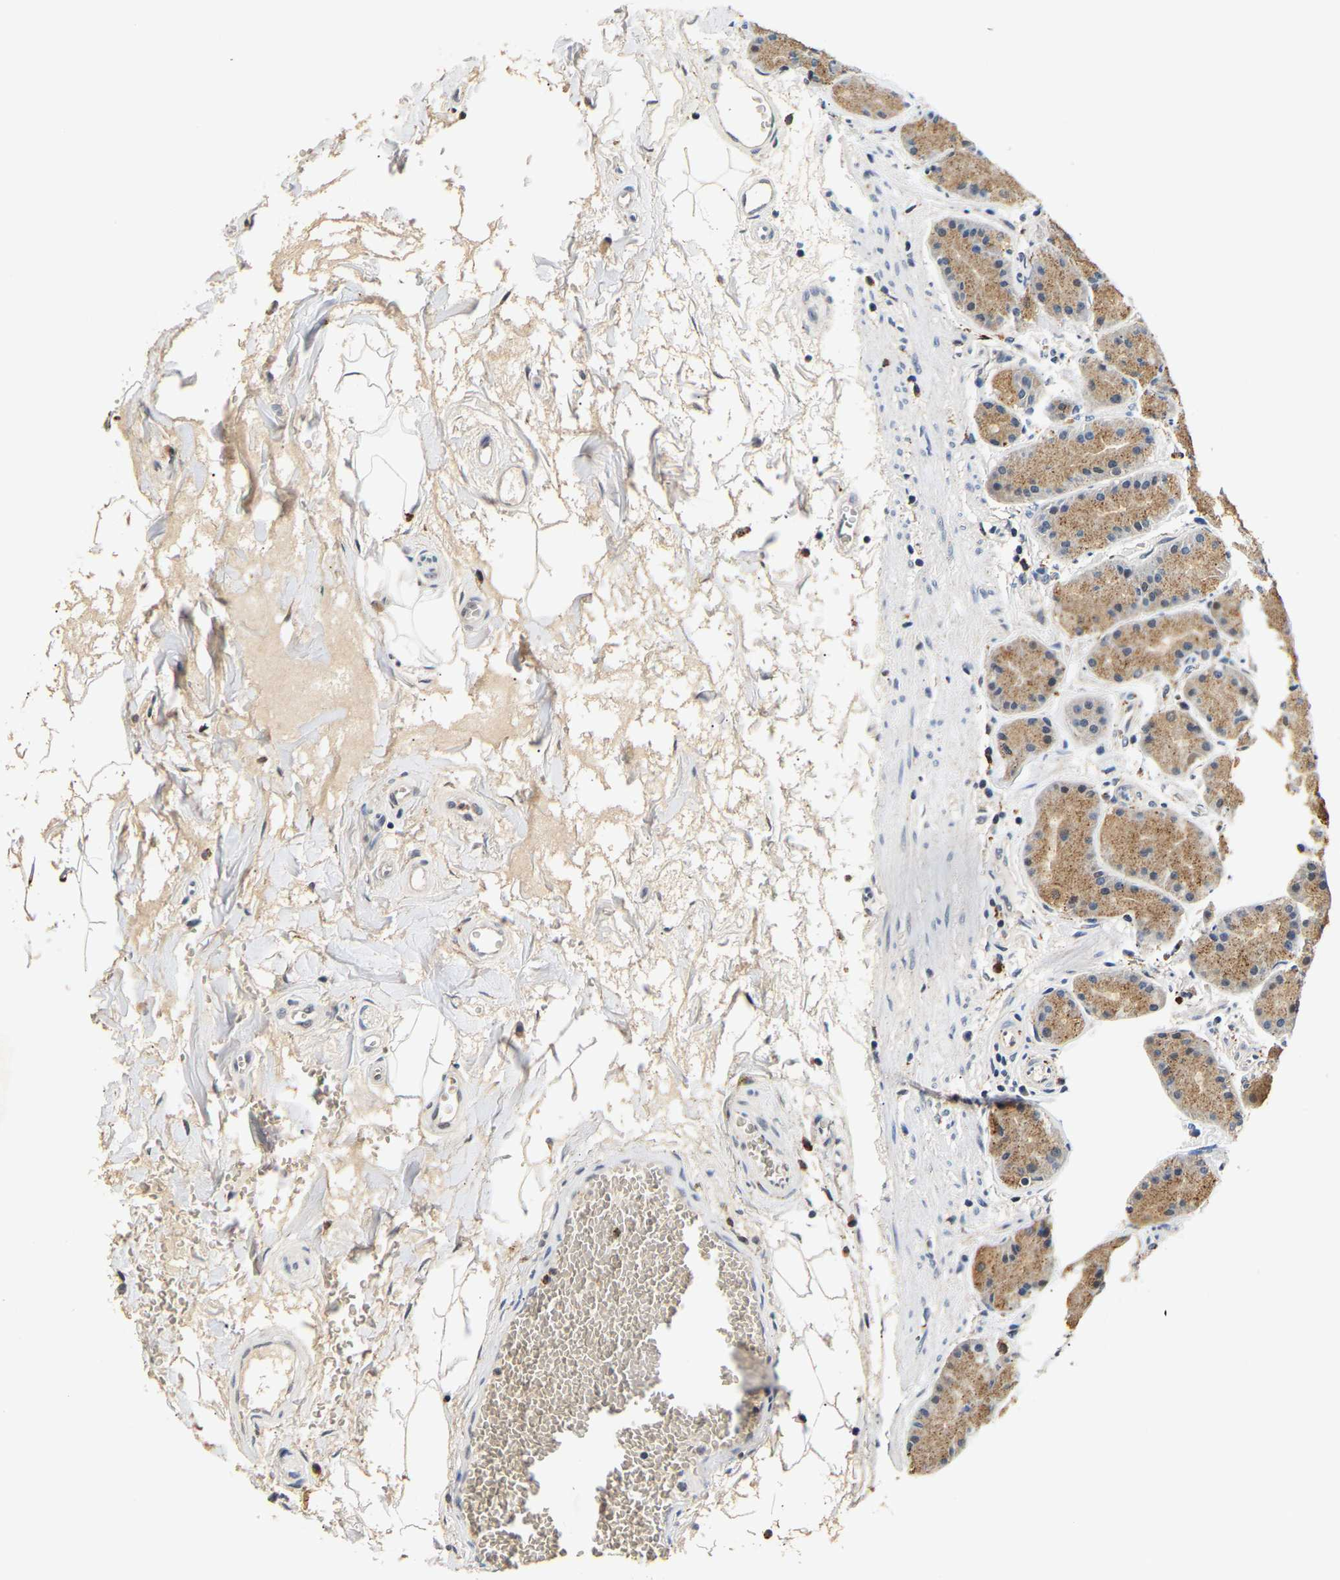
{"staining": {"intensity": "moderate", "quantity": ">75%", "location": "cytoplasmic/membranous"}, "tissue": "stomach", "cell_type": "Glandular cells", "image_type": "normal", "snomed": [{"axis": "morphology", "description": "Normal tissue, NOS"}, {"axis": "topography", "description": "Stomach"}], "caption": "Protein staining reveals moderate cytoplasmic/membranous positivity in about >75% of glandular cells in normal stomach.", "gene": "SMU1", "patient": {"sex": "male", "age": 42}}